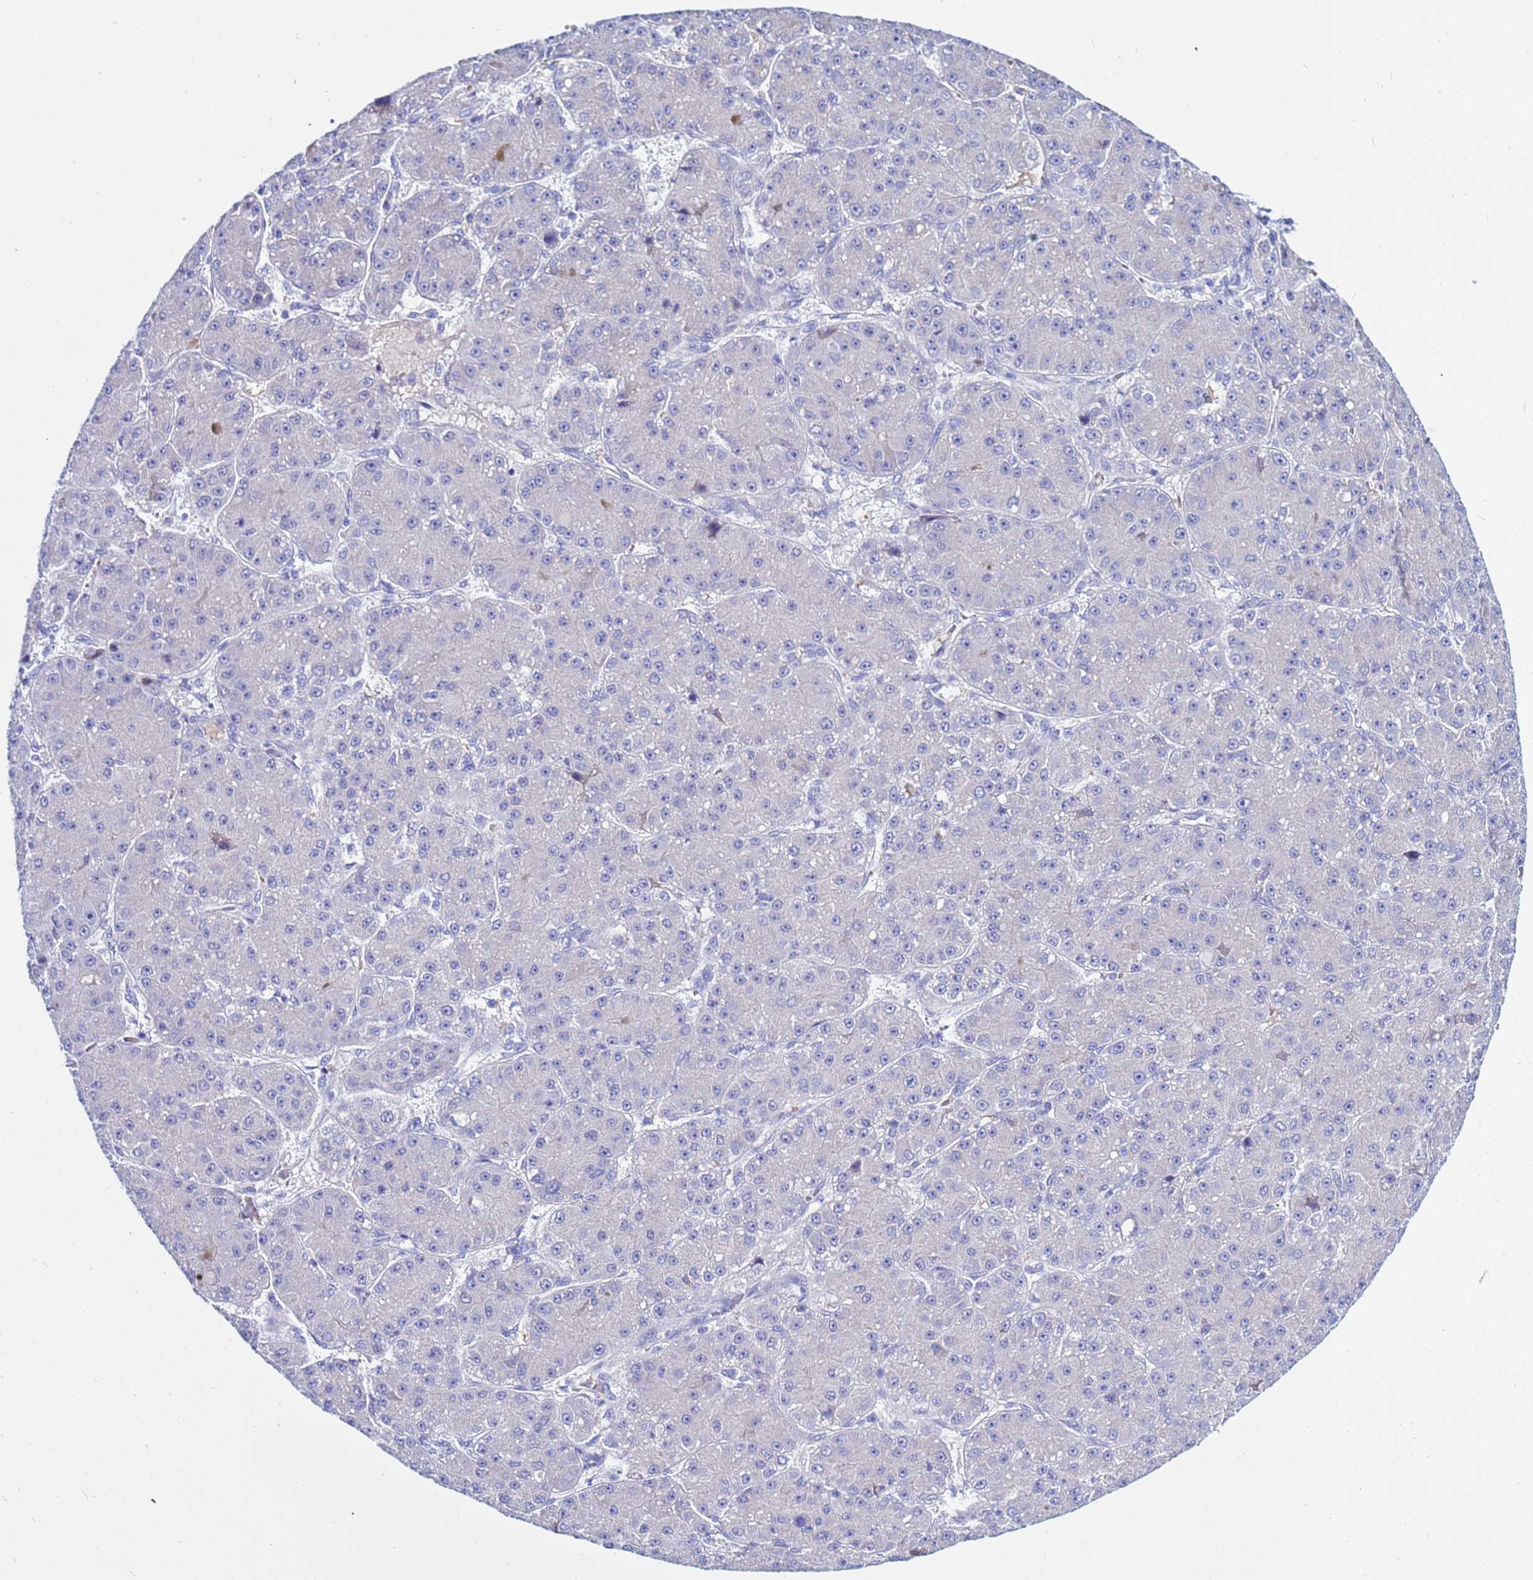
{"staining": {"intensity": "negative", "quantity": "none", "location": "none"}, "tissue": "liver cancer", "cell_type": "Tumor cells", "image_type": "cancer", "snomed": [{"axis": "morphology", "description": "Carcinoma, Hepatocellular, NOS"}, {"axis": "topography", "description": "Liver"}], "caption": "The image demonstrates no staining of tumor cells in hepatocellular carcinoma (liver).", "gene": "USP18", "patient": {"sex": "male", "age": 67}}